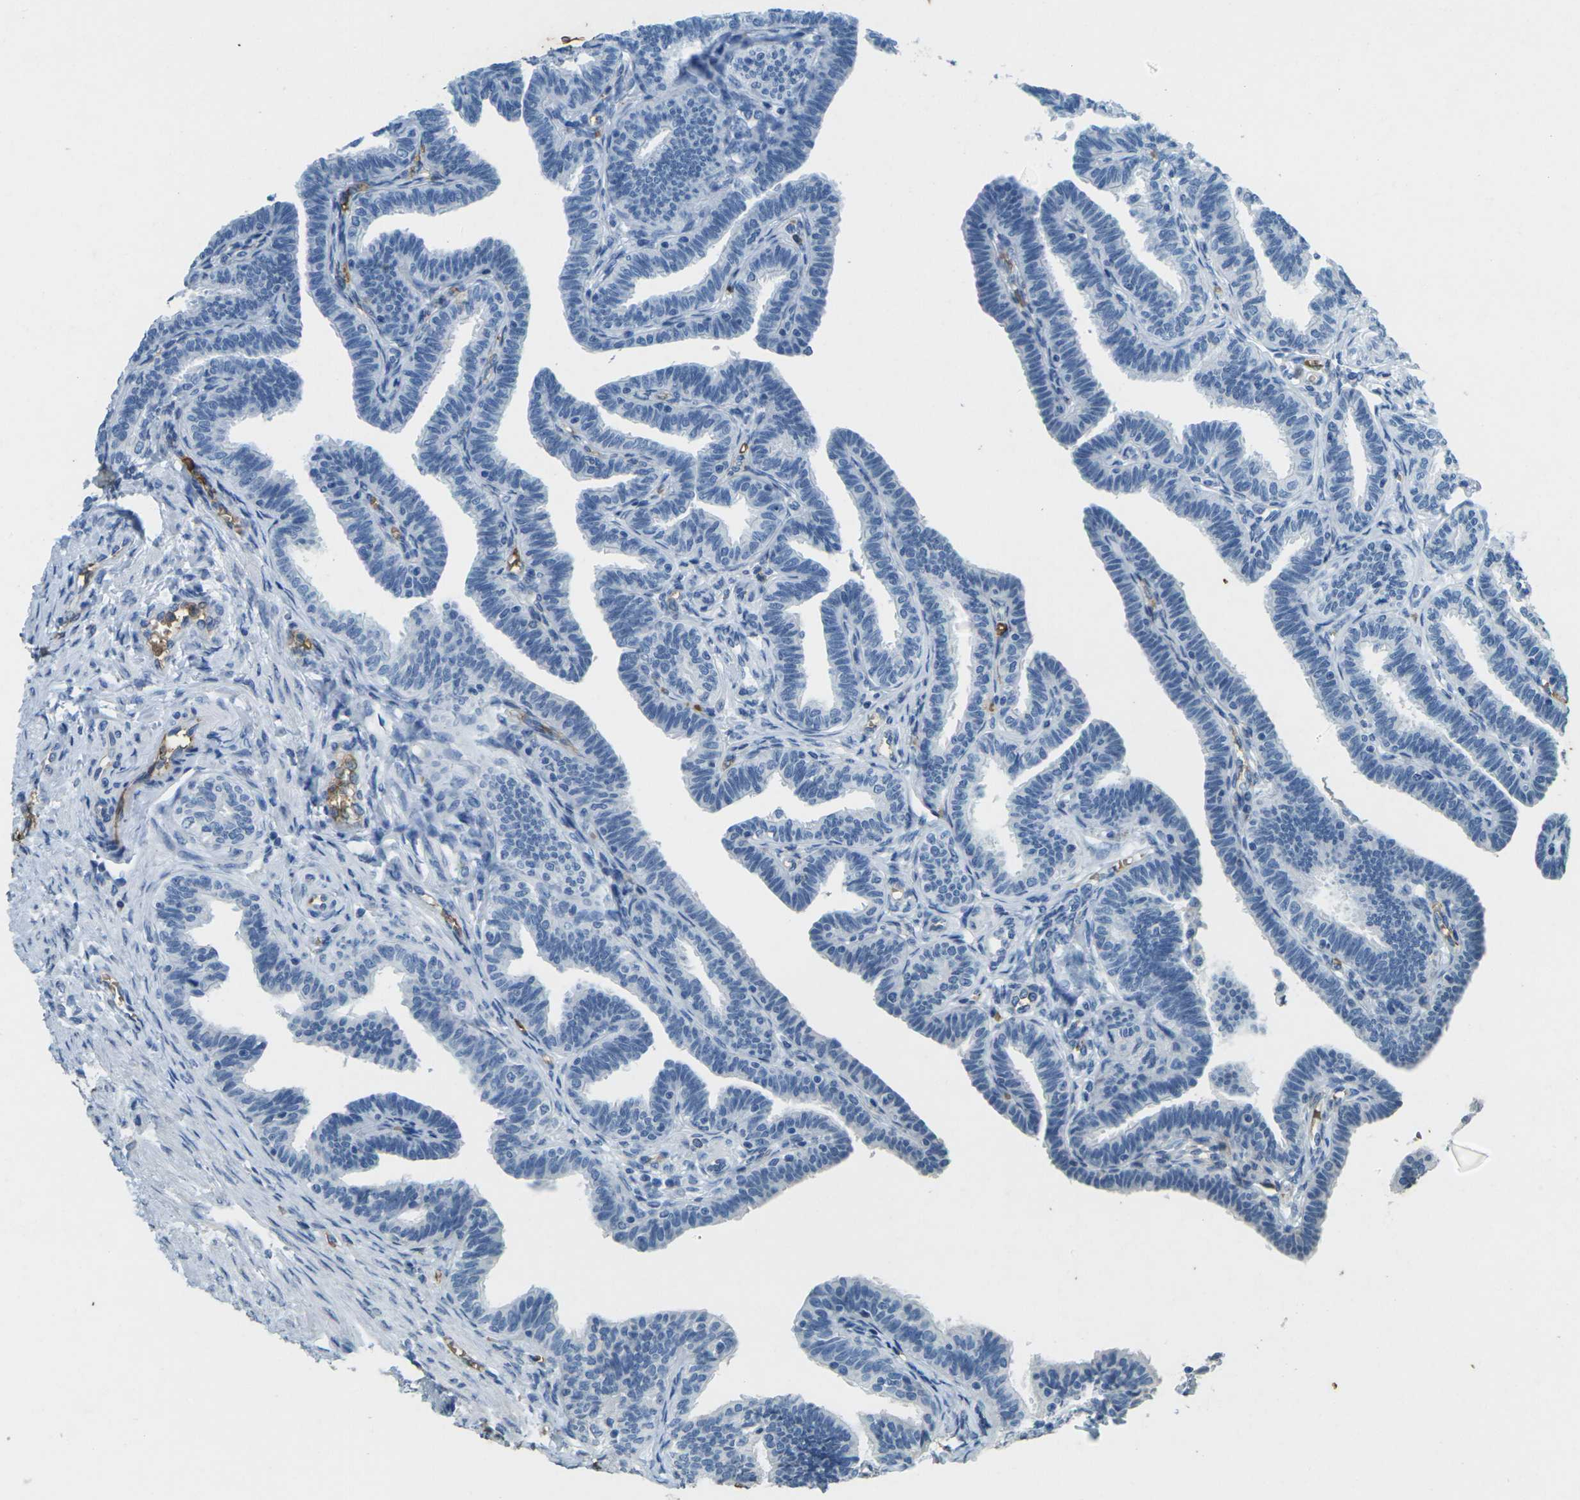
{"staining": {"intensity": "negative", "quantity": "none", "location": "none"}, "tissue": "fallopian tube", "cell_type": "Glandular cells", "image_type": "normal", "snomed": [{"axis": "morphology", "description": "Normal tissue, NOS"}, {"axis": "topography", "description": "Fallopian tube"}, {"axis": "topography", "description": "Ovary"}], "caption": "High magnification brightfield microscopy of unremarkable fallopian tube stained with DAB (brown) and counterstained with hematoxylin (blue): glandular cells show no significant staining. Brightfield microscopy of immunohistochemistry stained with DAB (3,3'-diaminobenzidine) (brown) and hematoxylin (blue), captured at high magnification.", "gene": "HBB", "patient": {"sex": "female", "age": 23}}